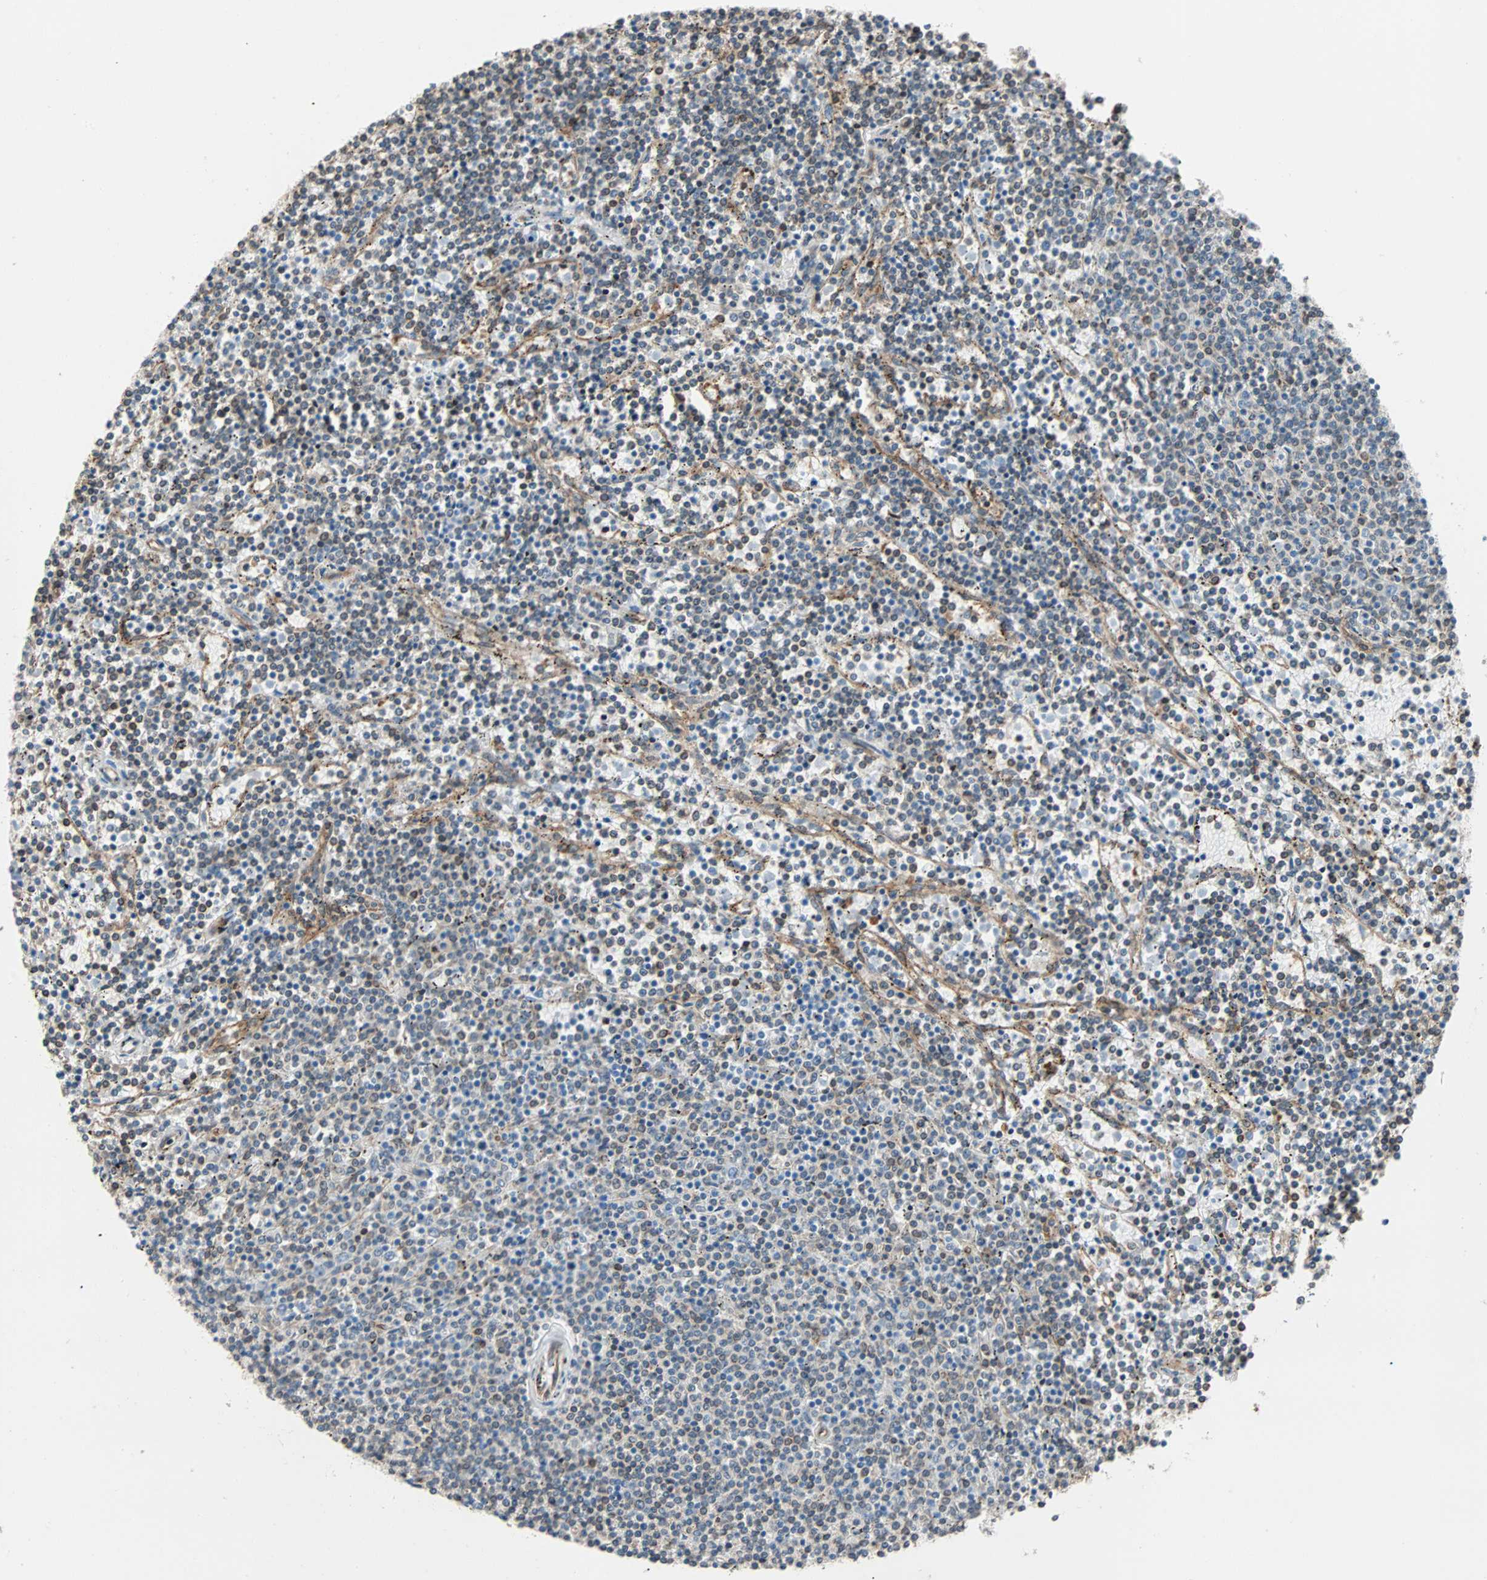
{"staining": {"intensity": "moderate", "quantity": "<25%", "location": "cytoplasmic/membranous"}, "tissue": "lymphoma", "cell_type": "Tumor cells", "image_type": "cancer", "snomed": [{"axis": "morphology", "description": "Malignant lymphoma, non-Hodgkin's type, Low grade"}, {"axis": "topography", "description": "Spleen"}], "caption": "A photomicrograph showing moderate cytoplasmic/membranous positivity in approximately <25% of tumor cells in malignant lymphoma, non-Hodgkin's type (low-grade), as visualized by brown immunohistochemical staining.", "gene": "EPB41L2", "patient": {"sex": "female", "age": 50}}